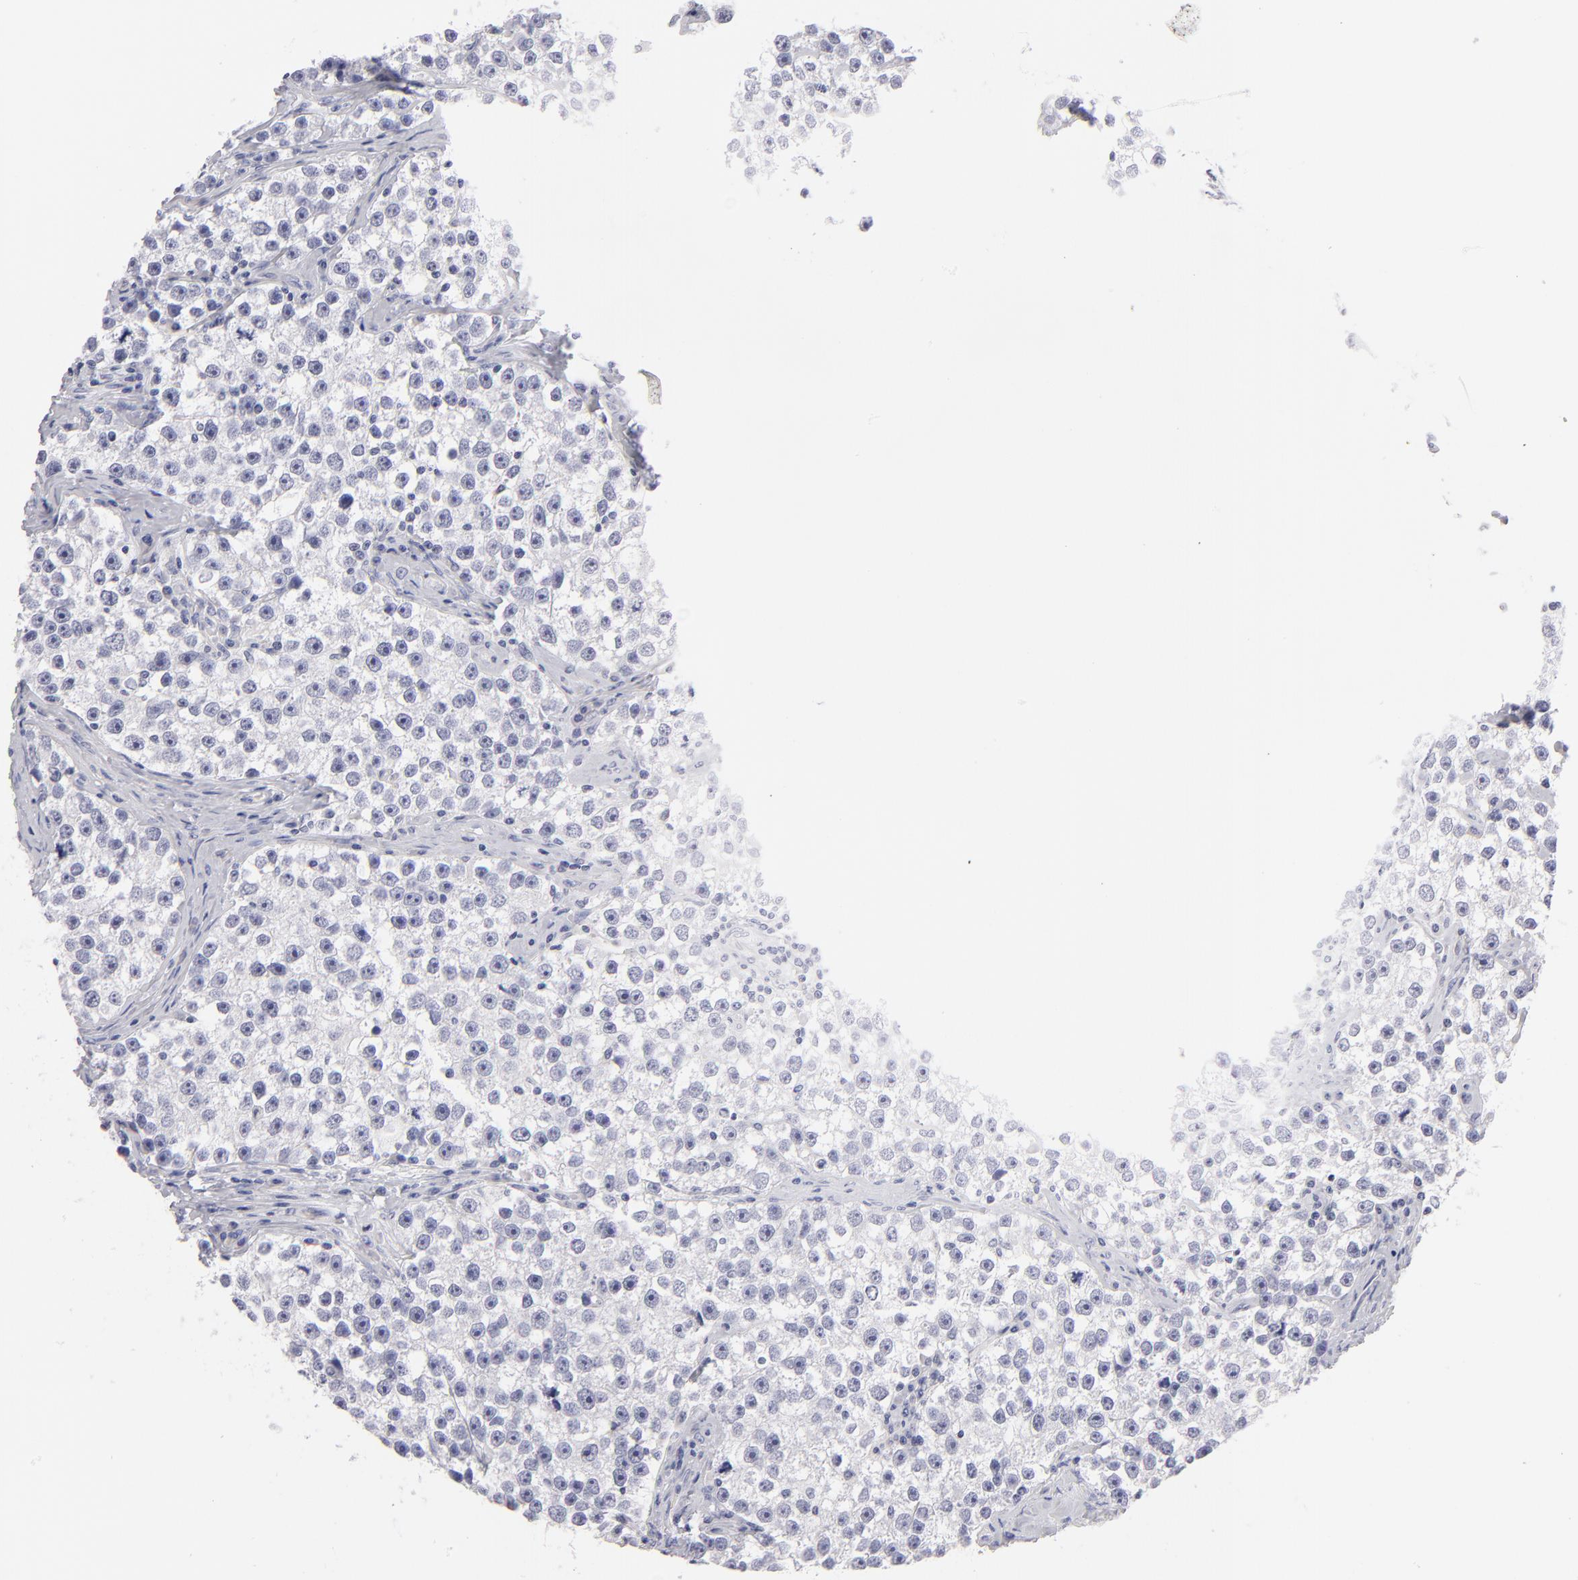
{"staining": {"intensity": "negative", "quantity": "none", "location": "none"}, "tissue": "testis cancer", "cell_type": "Tumor cells", "image_type": "cancer", "snomed": [{"axis": "morphology", "description": "Seminoma, NOS"}, {"axis": "topography", "description": "Testis"}], "caption": "This histopathology image is of testis cancer (seminoma) stained with immunohistochemistry (IHC) to label a protein in brown with the nuclei are counter-stained blue. There is no positivity in tumor cells.", "gene": "PLVAP", "patient": {"sex": "male", "age": 32}}